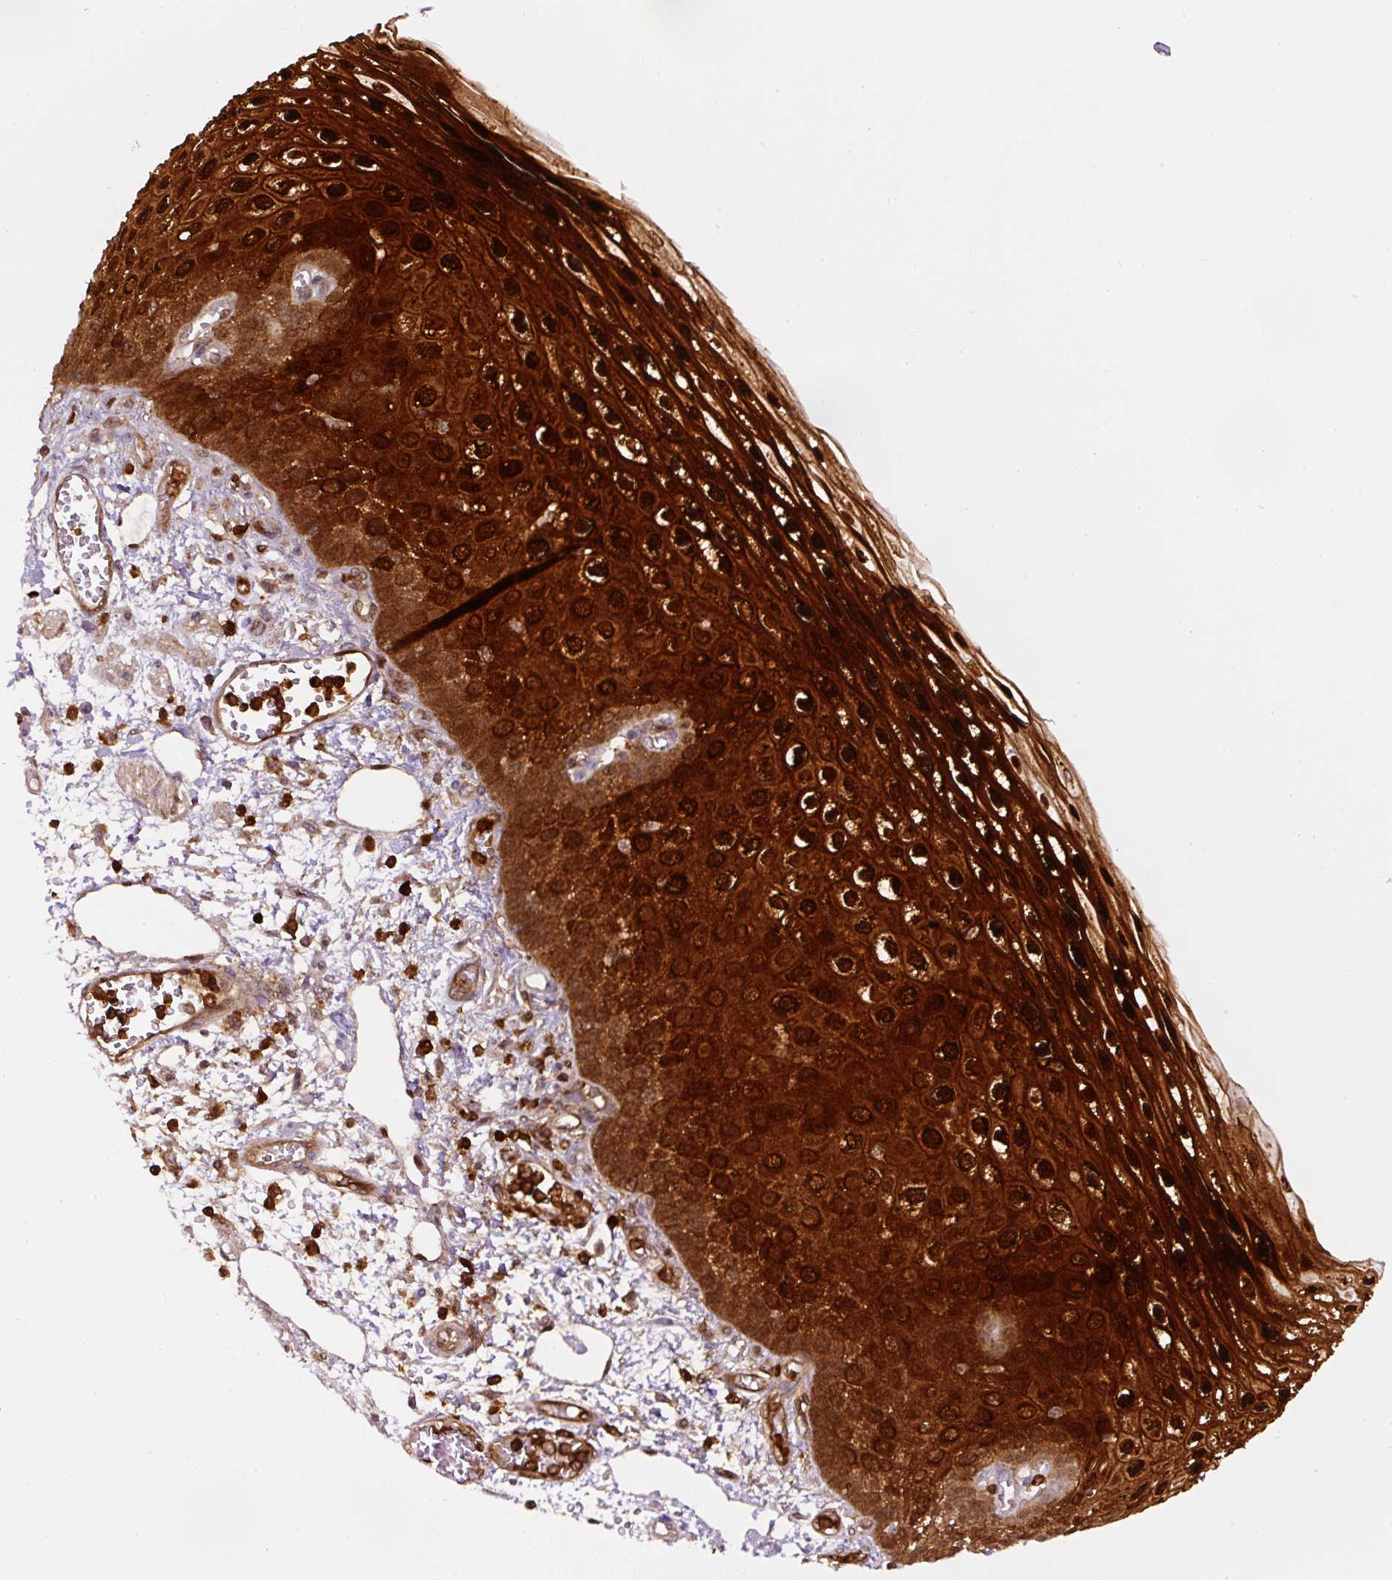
{"staining": {"intensity": "strong", "quantity": ">75%", "location": "cytoplasmic/membranous,nuclear"}, "tissue": "esophagus", "cell_type": "Squamous epithelial cells", "image_type": "normal", "snomed": [{"axis": "morphology", "description": "Normal tissue, NOS"}, {"axis": "morphology", "description": "Adenocarcinoma, NOS"}, {"axis": "topography", "description": "Esophagus"}], "caption": "A high amount of strong cytoplasmic/membranous,nuclear positivity is present in about >75% of squamous epithelial cells in normal esophagus.", "gene": "ANXA1", "patient": {"sex": "male", "age": 81}}